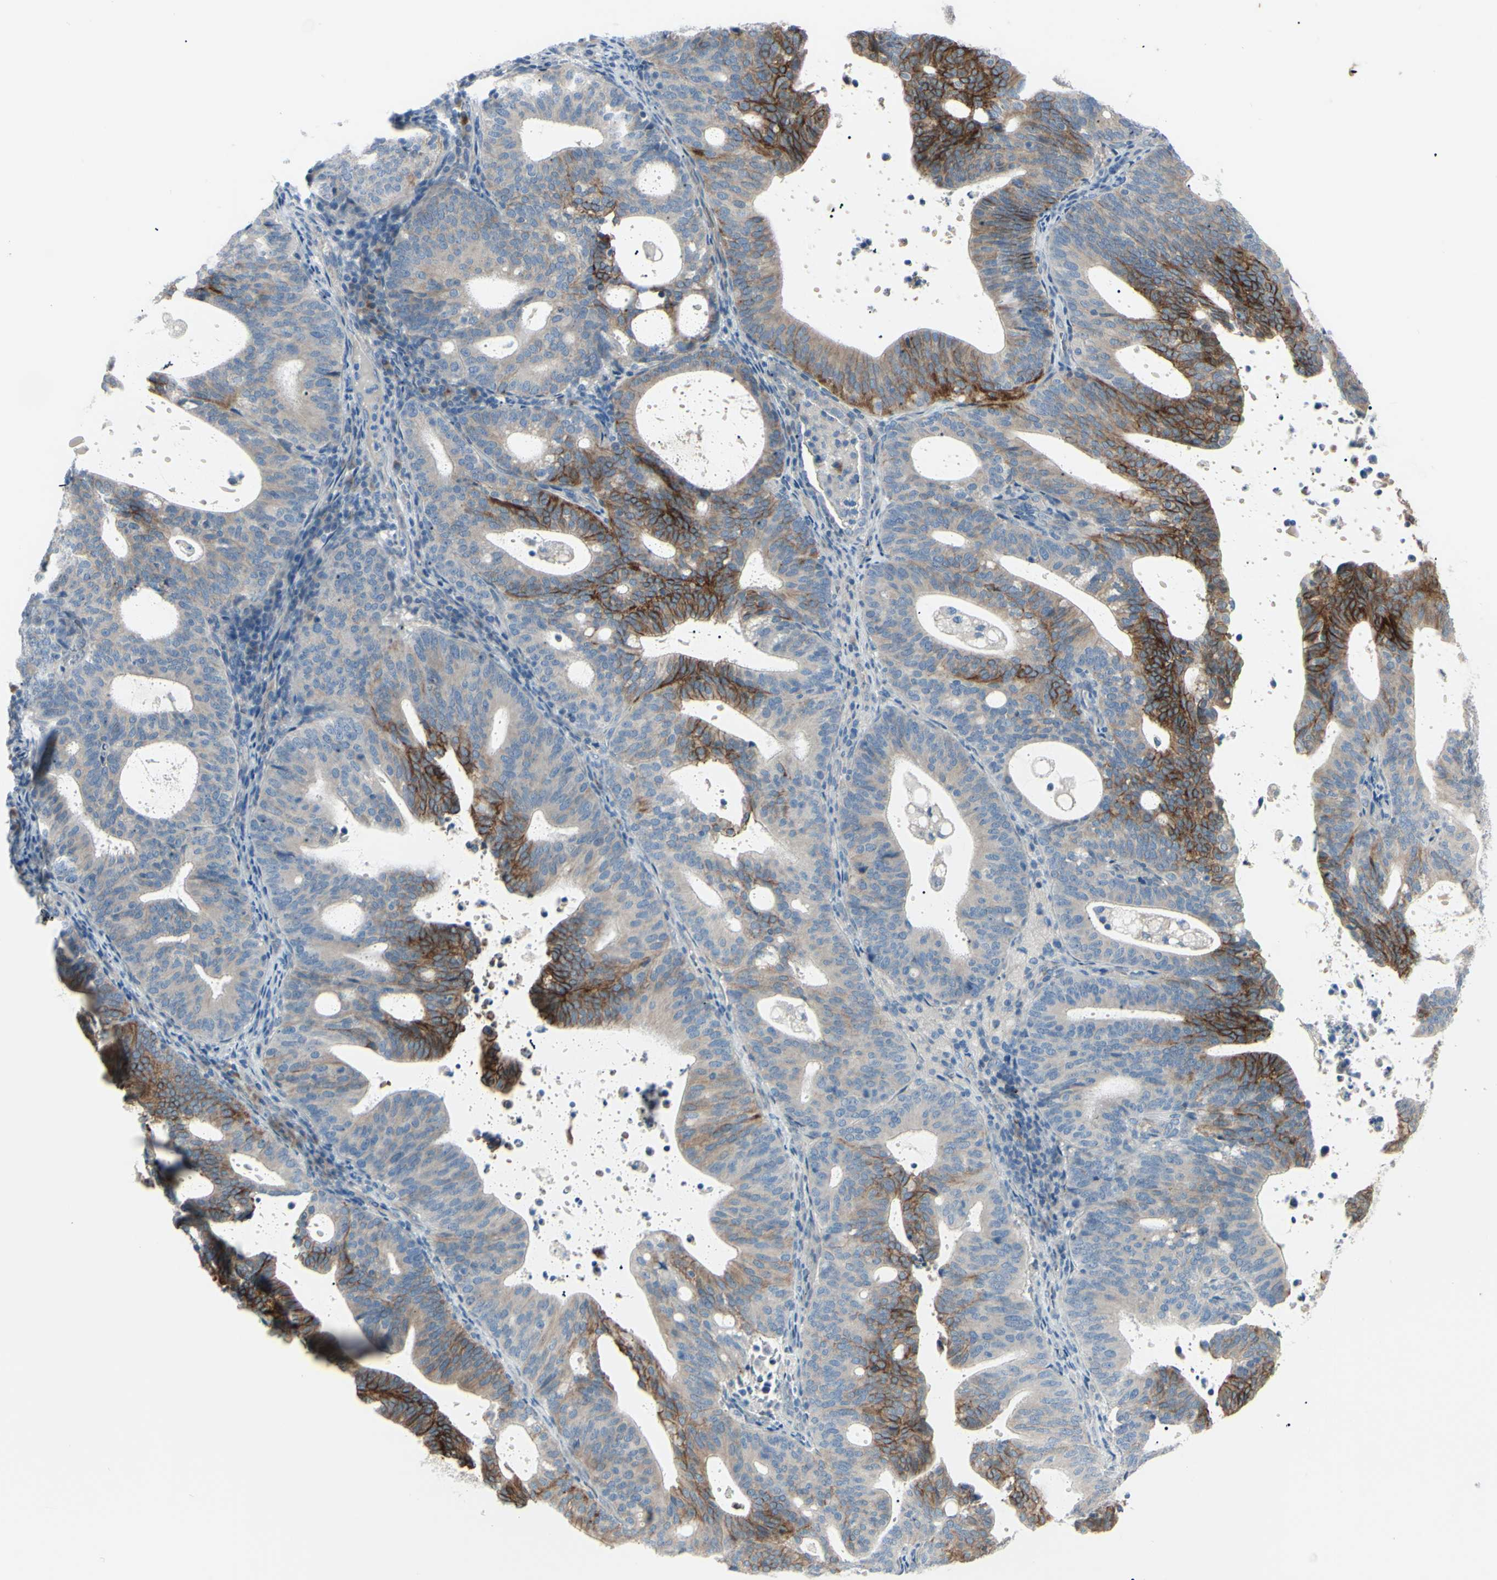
{"staining": {"intensity": "strong", "quantity": ">75%", "location": "cytoplasmic/membranous"}, "tissue": "endometrial cancer", "cell_type": "Tumor cells", "image_type": "cancer", "snomed": [{"axis": "morphology", "description": "Adenocarcinoma, NOS"}, {"axis": "topography", "description": "Uterus"}], "caption": "Tumor cells demonstrate strong cytoplasmic/membranous expression in approximately >75% of cells in endometrial cancer (adenocarcinoma).", "gene": "LRRK1", "patient": {"sex": "female", "age": 83}}